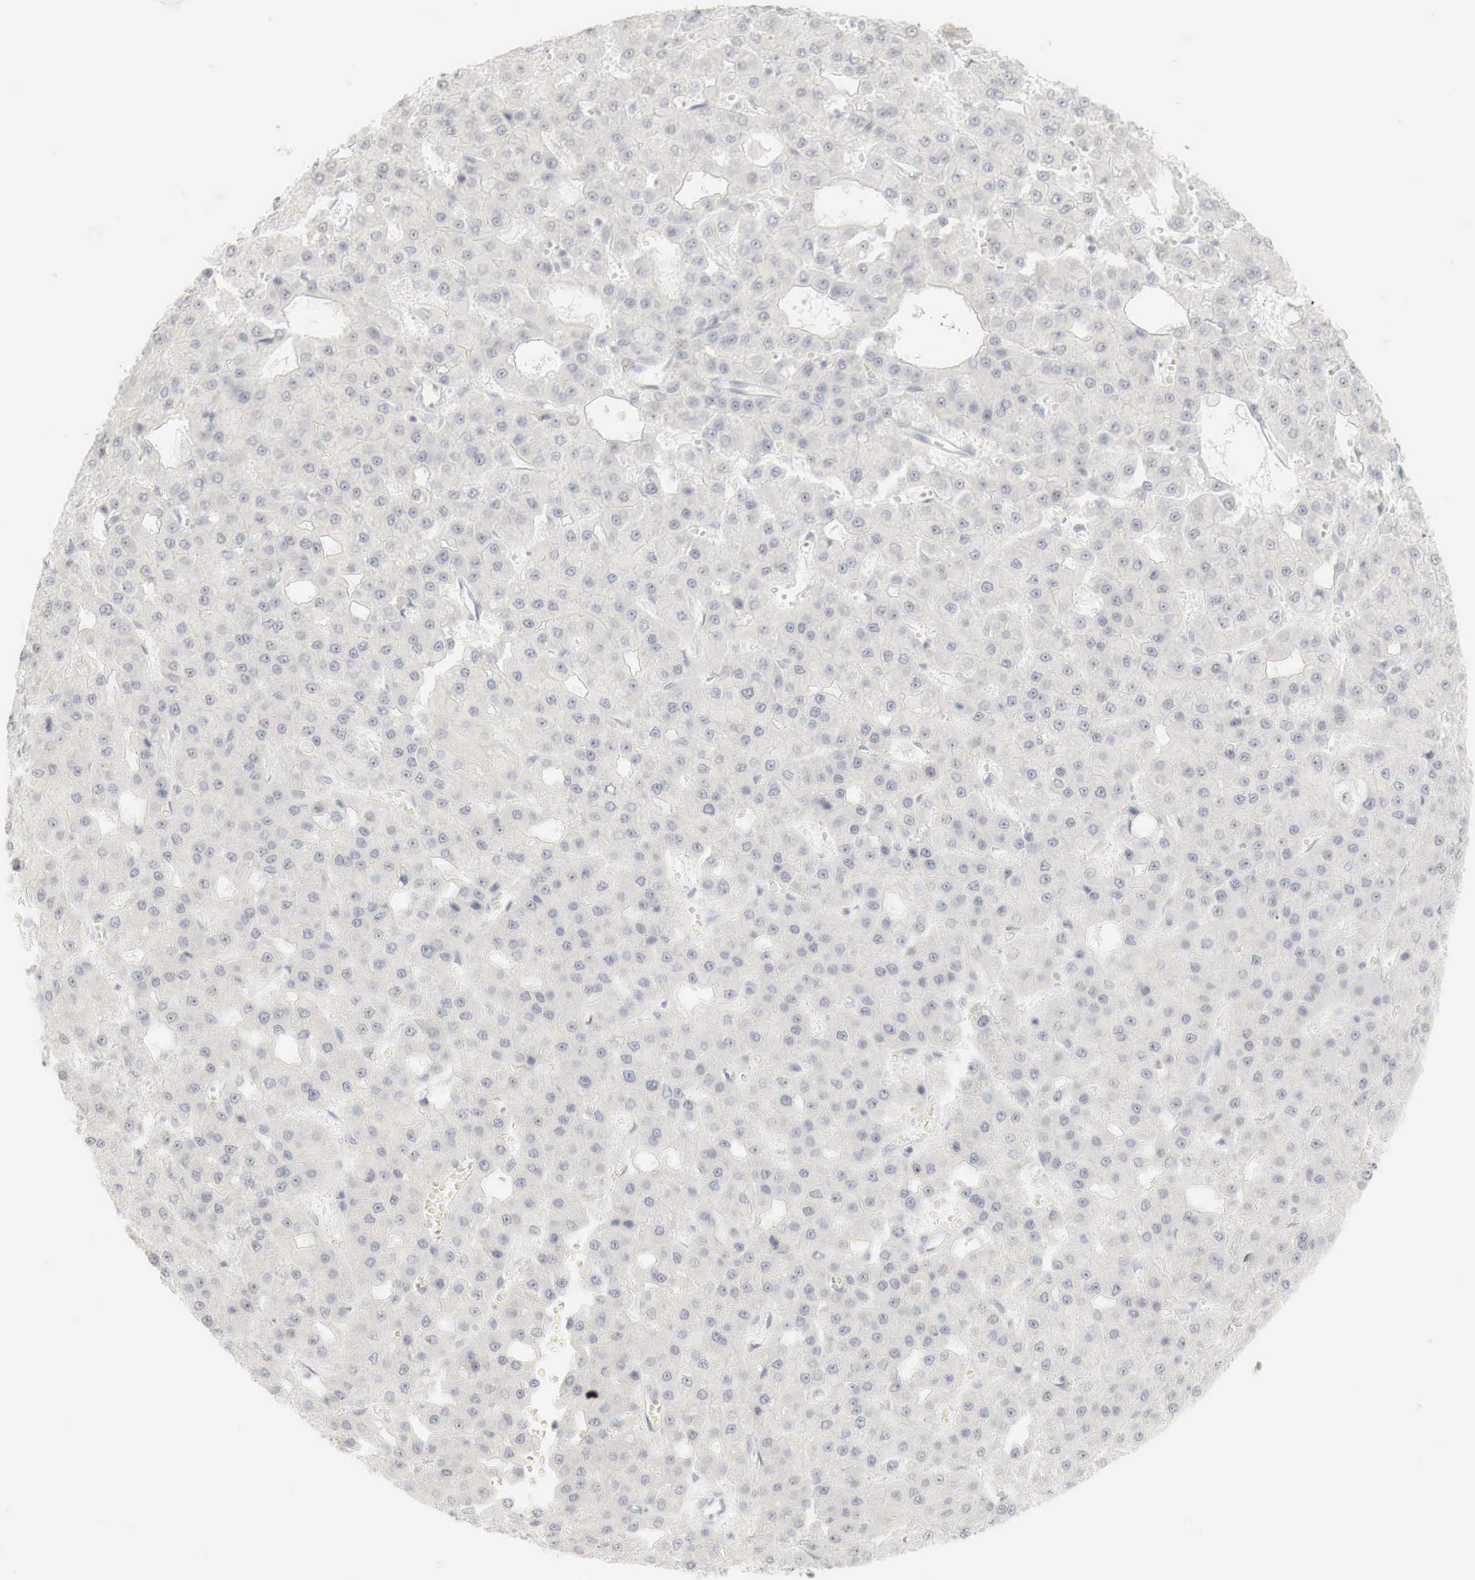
{"staining": {"intensity": "negative", "quantity": "none", "location": "none"}, "tissue": "liver cancer", "cell_type": "Tumor cells", "image_type": "cancer", "snomed": [{"axis": "morphology", "description": "Carcinoma, Hepatocellular, NOS"}, {"axis": "topography", "description": "Liver"}], "caption": "Tumor cells show no significant protein positivity in liver cancer. The staining was performed using DAB to visualize the protein expression in brown, while the nuclei were stained in blue with hematoxylin (Magnification: 20x).", "gene": "TP63", "patient": {"sex": "male", "age": 47}}